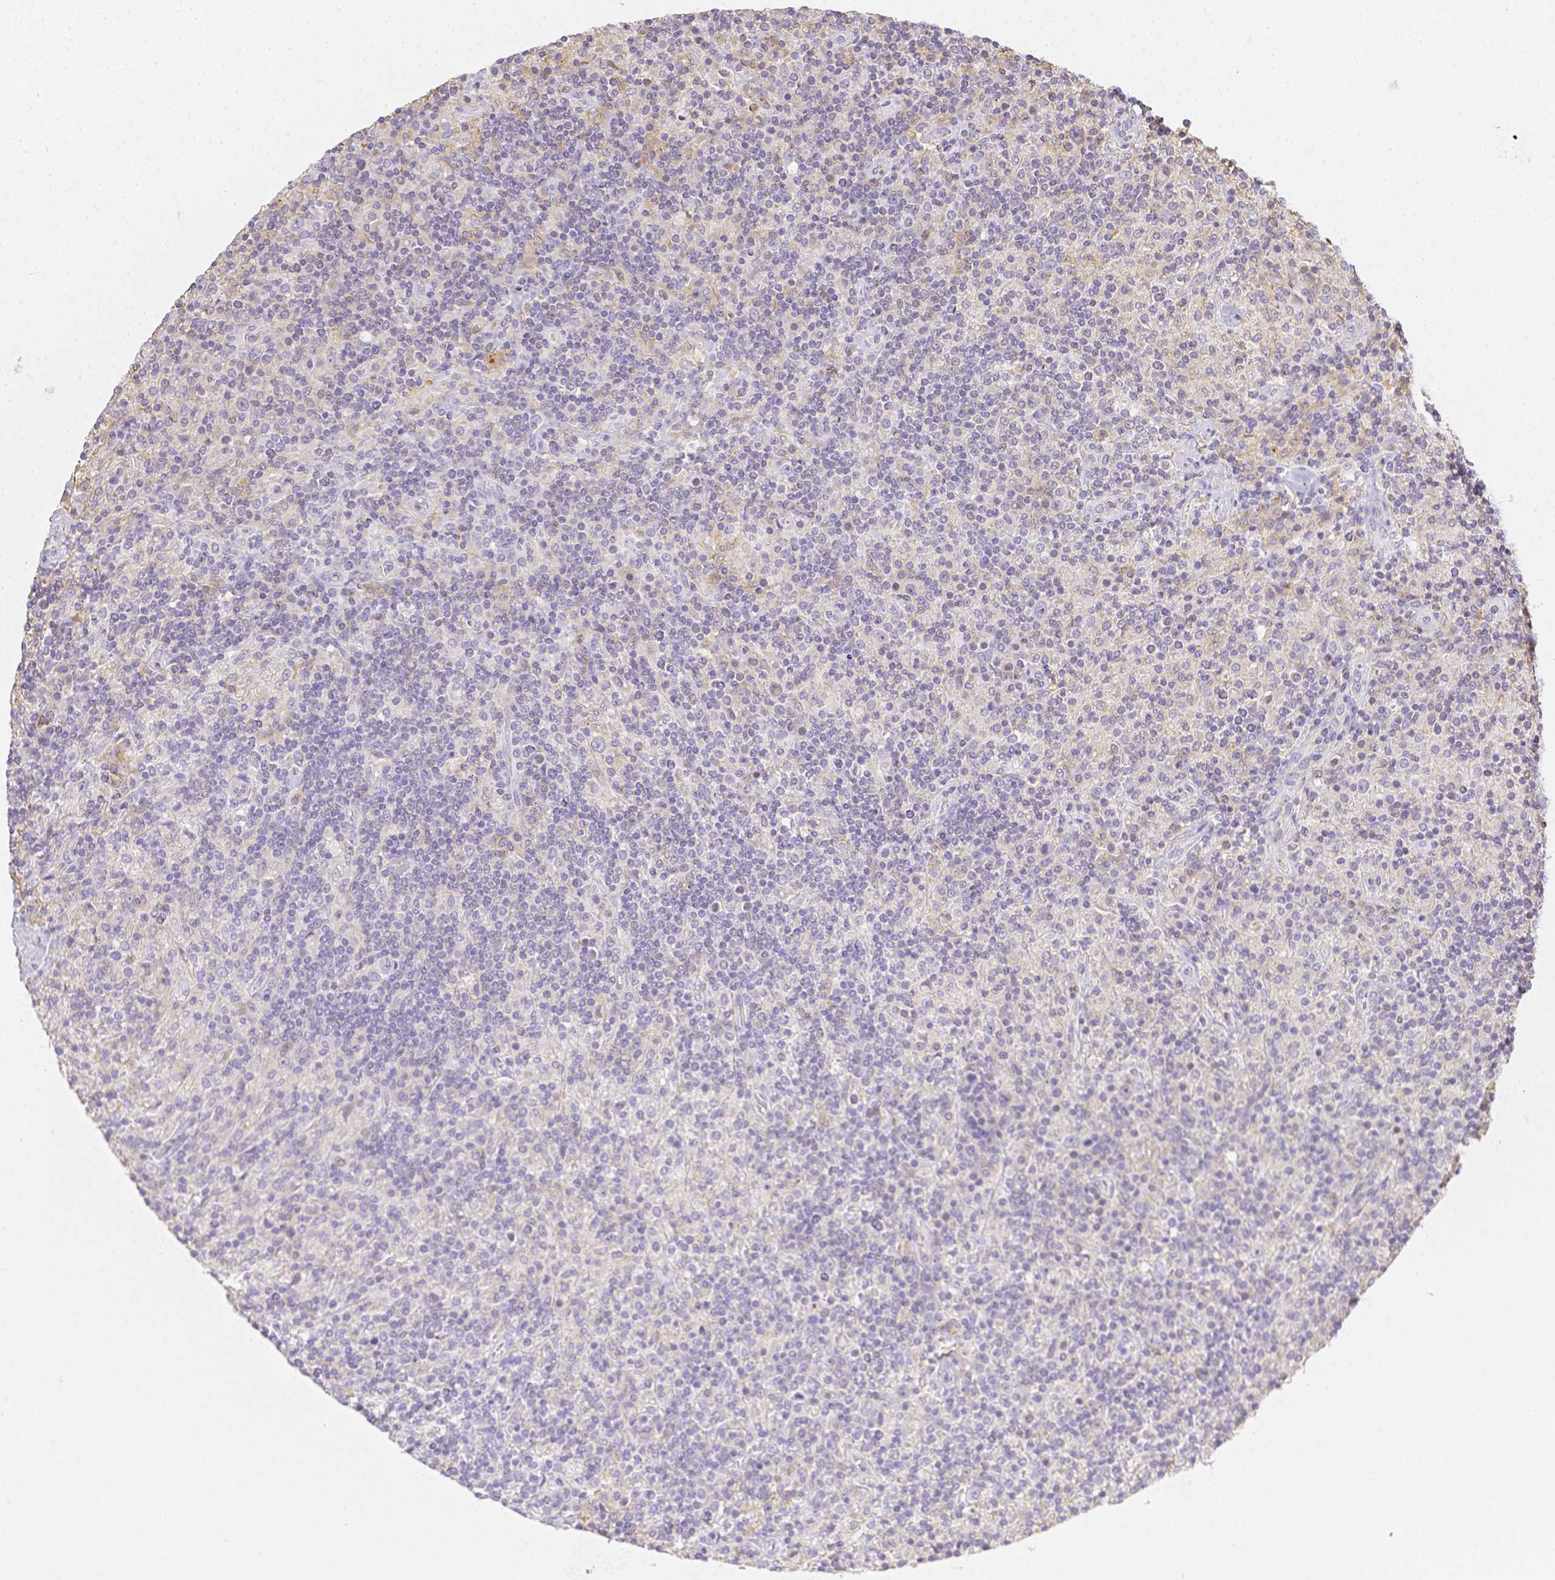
{"staining": {"intensity": "negative", "quantity": "none", "location": "none"}, "tissue": "lymphoma", "cell_type": "Tumor cells", "image_type": "cancer", "snomed": [{"axis": "morphology", "description": "Hodgkin's disease, NOS"}, {"axis": "topography", "description": "Lymph node"}], "caption": "A photomicrograph of Hodgkin's disease stained for a protein shows no brown staining in tumor cells.", "gene": "ASAH2", "patient": {"sex": "male", "age": 70}}